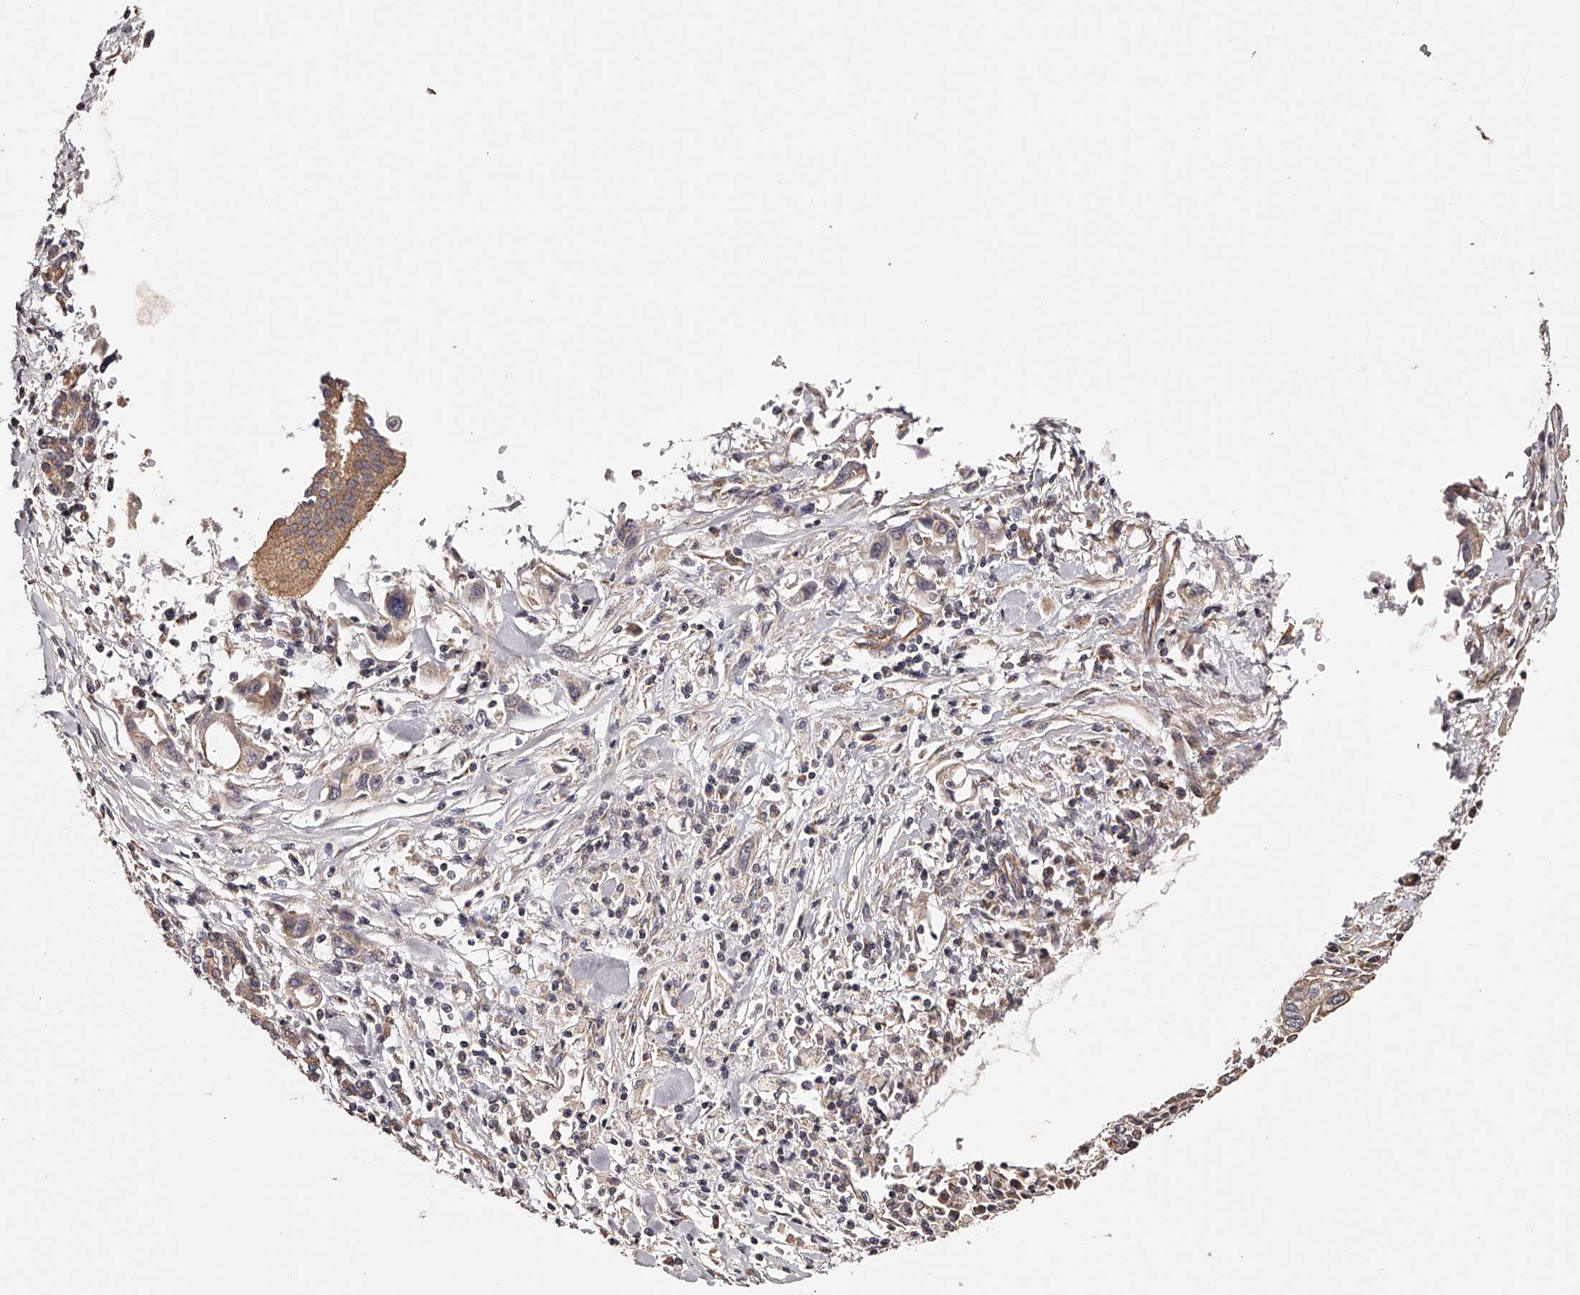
{"staining": {"intensity": "weak", "quantity": ">75%", "location": "cytoplasmic/membranous"}, "tissue": "pancreatic cancer", "cell_type": "Tumor cells", "image_type": "cancer", "snomed": [{"axis": "morphology", "description": "Adenocarcinoma, NOS"}, {"axis": "topography", "description": "Pancreas"}], "caption": "Immunohistochemical staining of human pancreatic cancer (adenocarcinoma) exhibits low levels of weak cytoplasmic/membranous expression in approximately >75% of tumor cells. The protein is stained brown, and the nuclei are stained in blue (DAB IHC with brightfield microscopy, high magnification).", "gene": "USP21", "patient": {"sex": "female", "age": 57}}